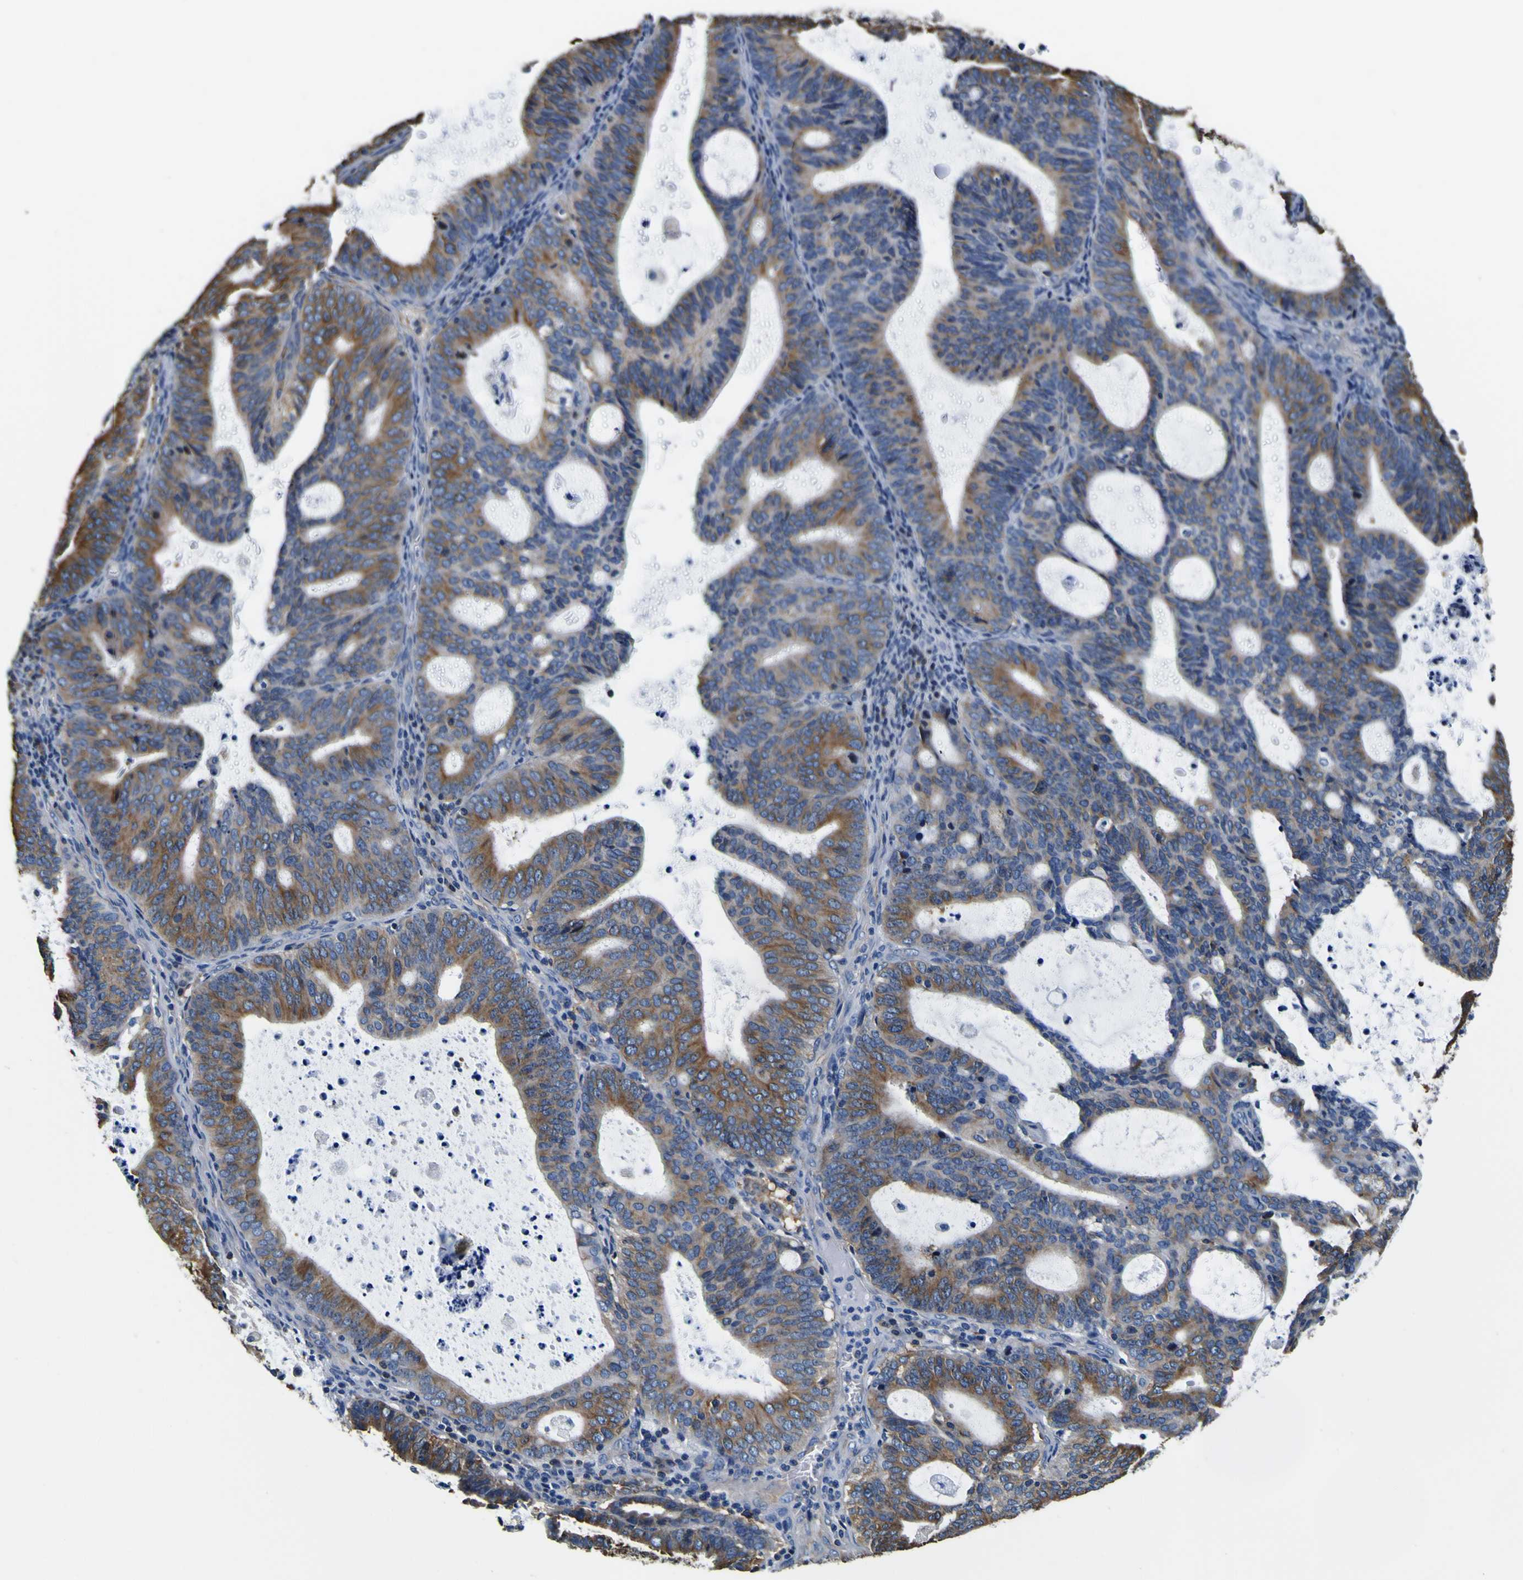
{"staining": {"intensity": "moderate", "quantity": ">75%", "location": "cytoplasmic/membranous"}, "tissue": "endometrial cancer", "cell_type": "Tumor cells", "image_type": "cancer", "snomed": [{"axis": "morphology", "description": "Adenocarcinoma, NOS"}, {"axis": "topography", "description": "Uterus"}], "caption": "This is a photomicrograph of immunohistochemistry staining of endometrial adenocarcinoma, which shows moderate expression in the cytoplasmic/membranous of tumor cells.", "gene": "TUBA1B", "patient": {"sex": "female", "age": 83}}